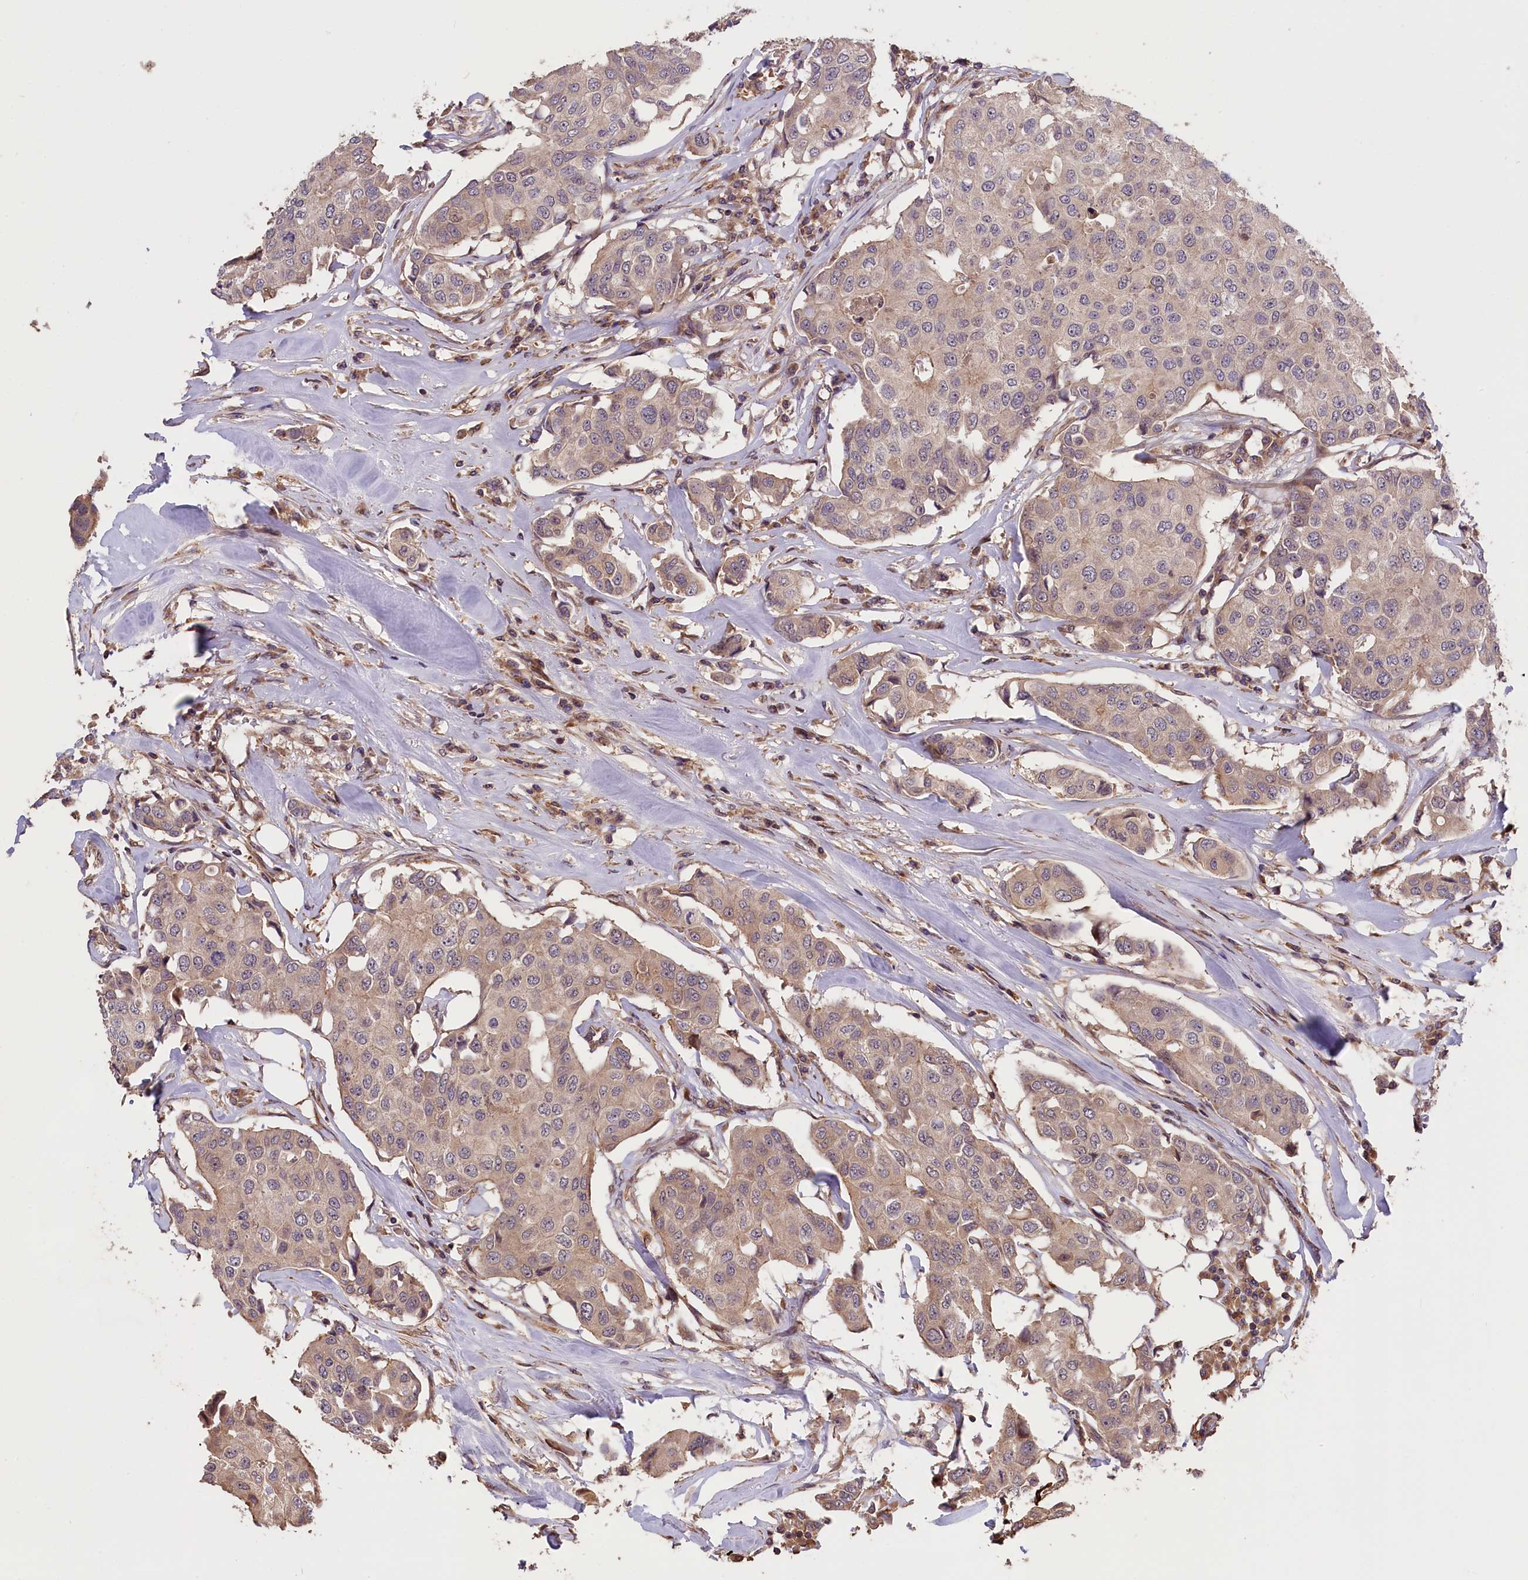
{"staining": {"intensity": "weak", "quantity": "25%-75%", "location": "cytoplasmic/membranous"}, "tissue": "breast cancer", "cell_type": "Tumor cells", "image_type": "cancer", "snomed": [{"axis": "morphology", "description": "Duct carcinoma"}, {"axis": "topography", "description": "Breast"}], "caption": "Protein expression analysis of intraductal carcinoma (breast) exhibits weak cytoplasmic/membranous expression in approximately 25%-75% of tumor cells. (DAB IHC with brightfield microscopy, high magnification).", "gene": "DNAJB9", "patient": {"sex": "female", "age": 80}}